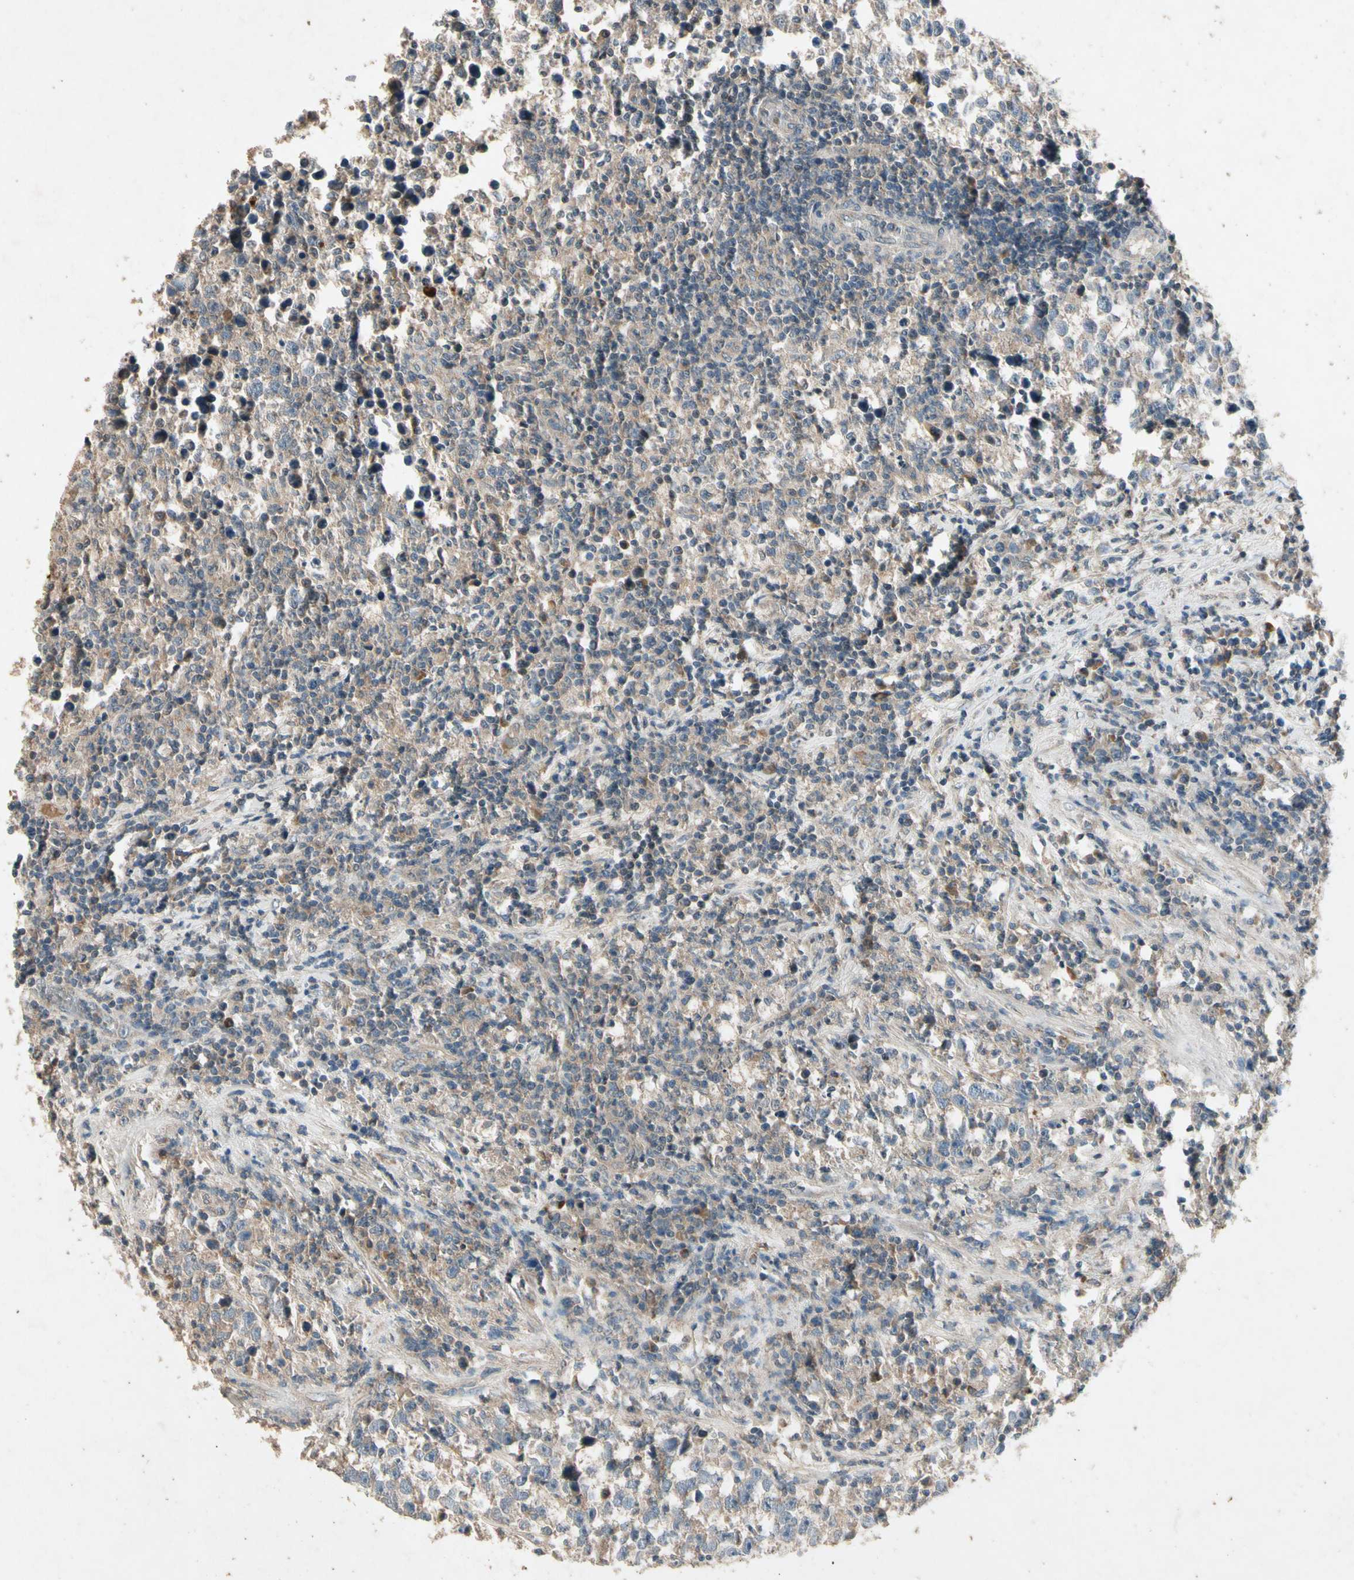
{"staining": {"intensity": "weak", "quantity": ">75%", "location": "cytoplasmic/membranous"}, "tissue": "testis cancer", "cell_type": "Tumor cells", "image_type": "cancer", "snomed": [{"axis": "morphology", "description": "Seminoma, NOS"}, {"axis": "topography", "description": "Testis"}], "caption": "Protein expression analysis of testis cancer demonstrates weak cytoplasmic/membranous staining in about >75% of tumor cells. The staining was performed using DAB (3,3'-diaminobenzidine), with brown indicating positive protein expression. Nuclei are stained blue with hematoxylin.", "gene": "GPLD1", "patient": {"sex": "male", "age": 43}}